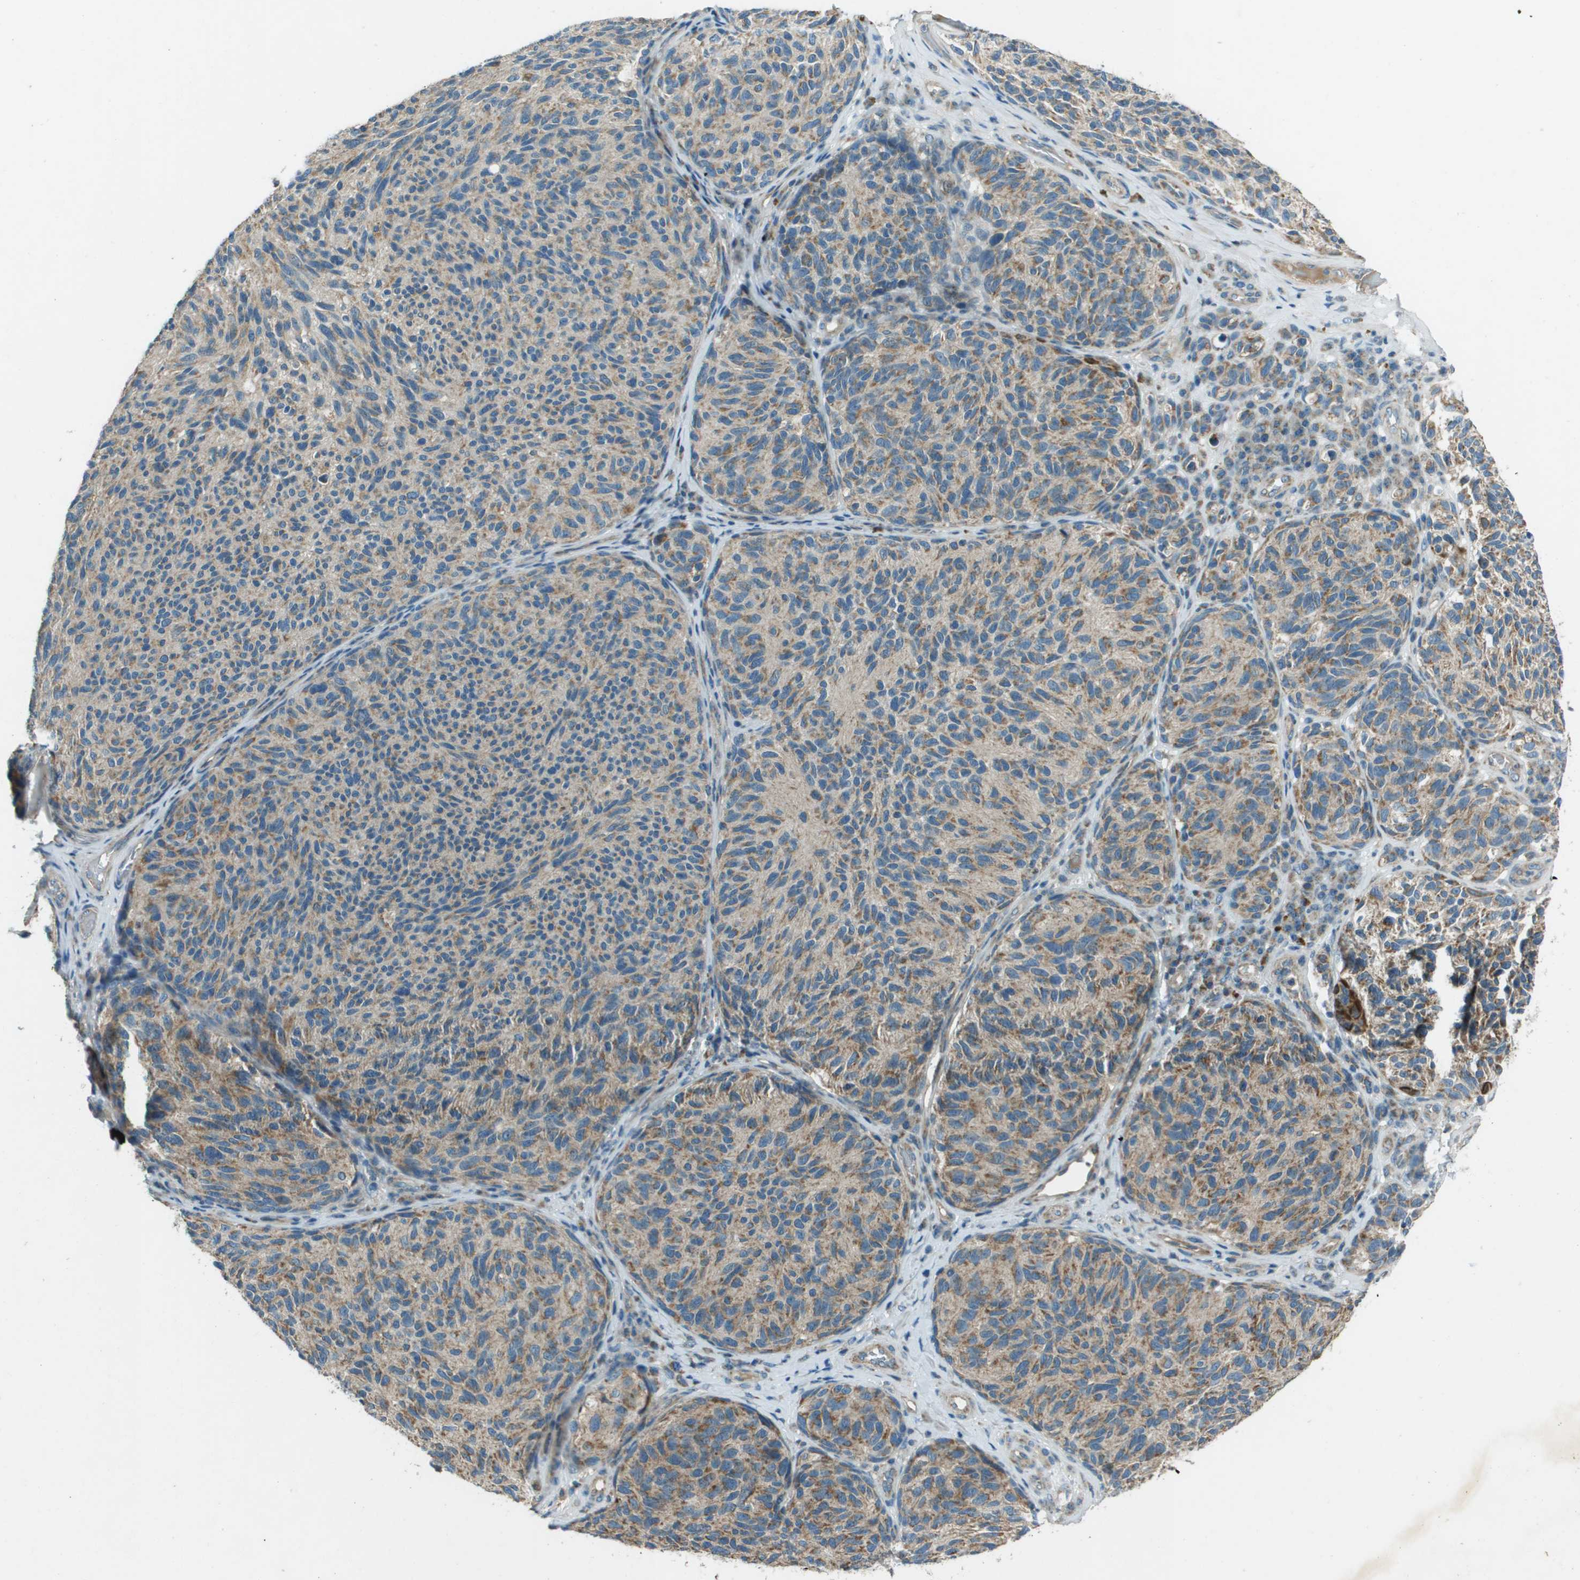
{"staining": {"intensity": "moderate", "quantity": ">75%", "location": "cytoplasmic/membranous"}, "tissue": "melanoma", "cell_type": "Tumor cells", "image_type": "cancer", "snomed": [{"axis": "morphology", "description": "Malignant melanoma, NOS"}, {"axis": "topography", "description": "Skin"}], "caption": "Tumor cells demonstrate medium levels of moderate cytoplasmic/membranous expression in about >75% of cells in human malignant melanoma. The staining was performed using DAB to visualize the protein expression in brown, while the nuclei were stained in blue with hematoxylin (Magnification: 20x).", "gene": "MIGA1", "patient": {"sex": "female", "age": 73}}